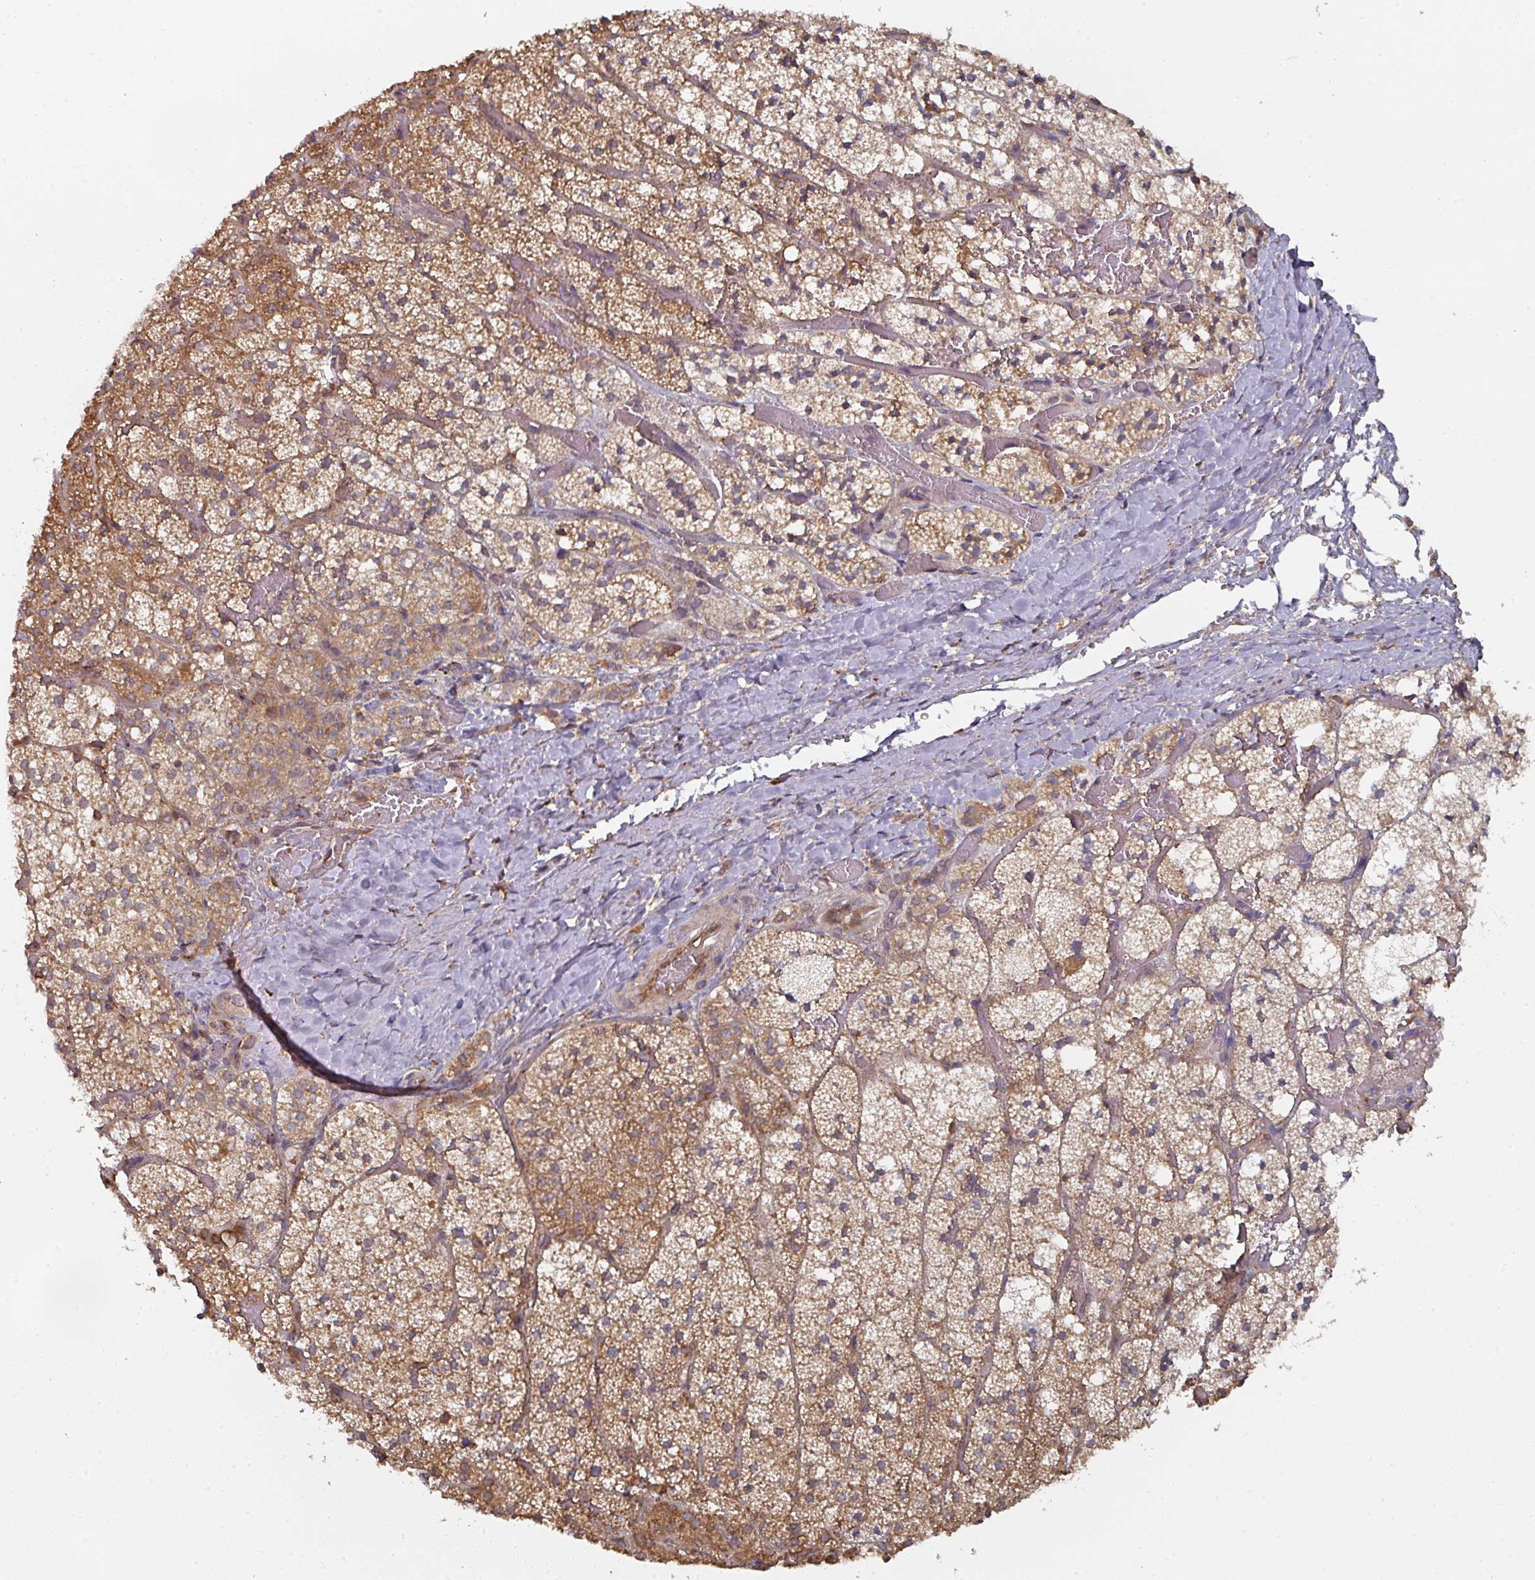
{"staining": {"intensity": "strong", "quantity": "25%-75%", "location": "cytoplasmic/membranous"}, "tissue": "adrenal gland", "cell_type": "Glandular cells", "image_type": "normal", "snomed": [{"axis": "morphology", "description": "Normal tissue, NOS"}, {"axis": "topography", "description": "Adrenal gland"}], "caption": "Immunohistochemical staining of unremarkable human adrenal gland demonstrates strong cytoplasmic/membranous protein positivity in approximately 25%-75% of glandular cells.", "gene": "CEP95", "patient": {"sex": "male", "age": 53}}